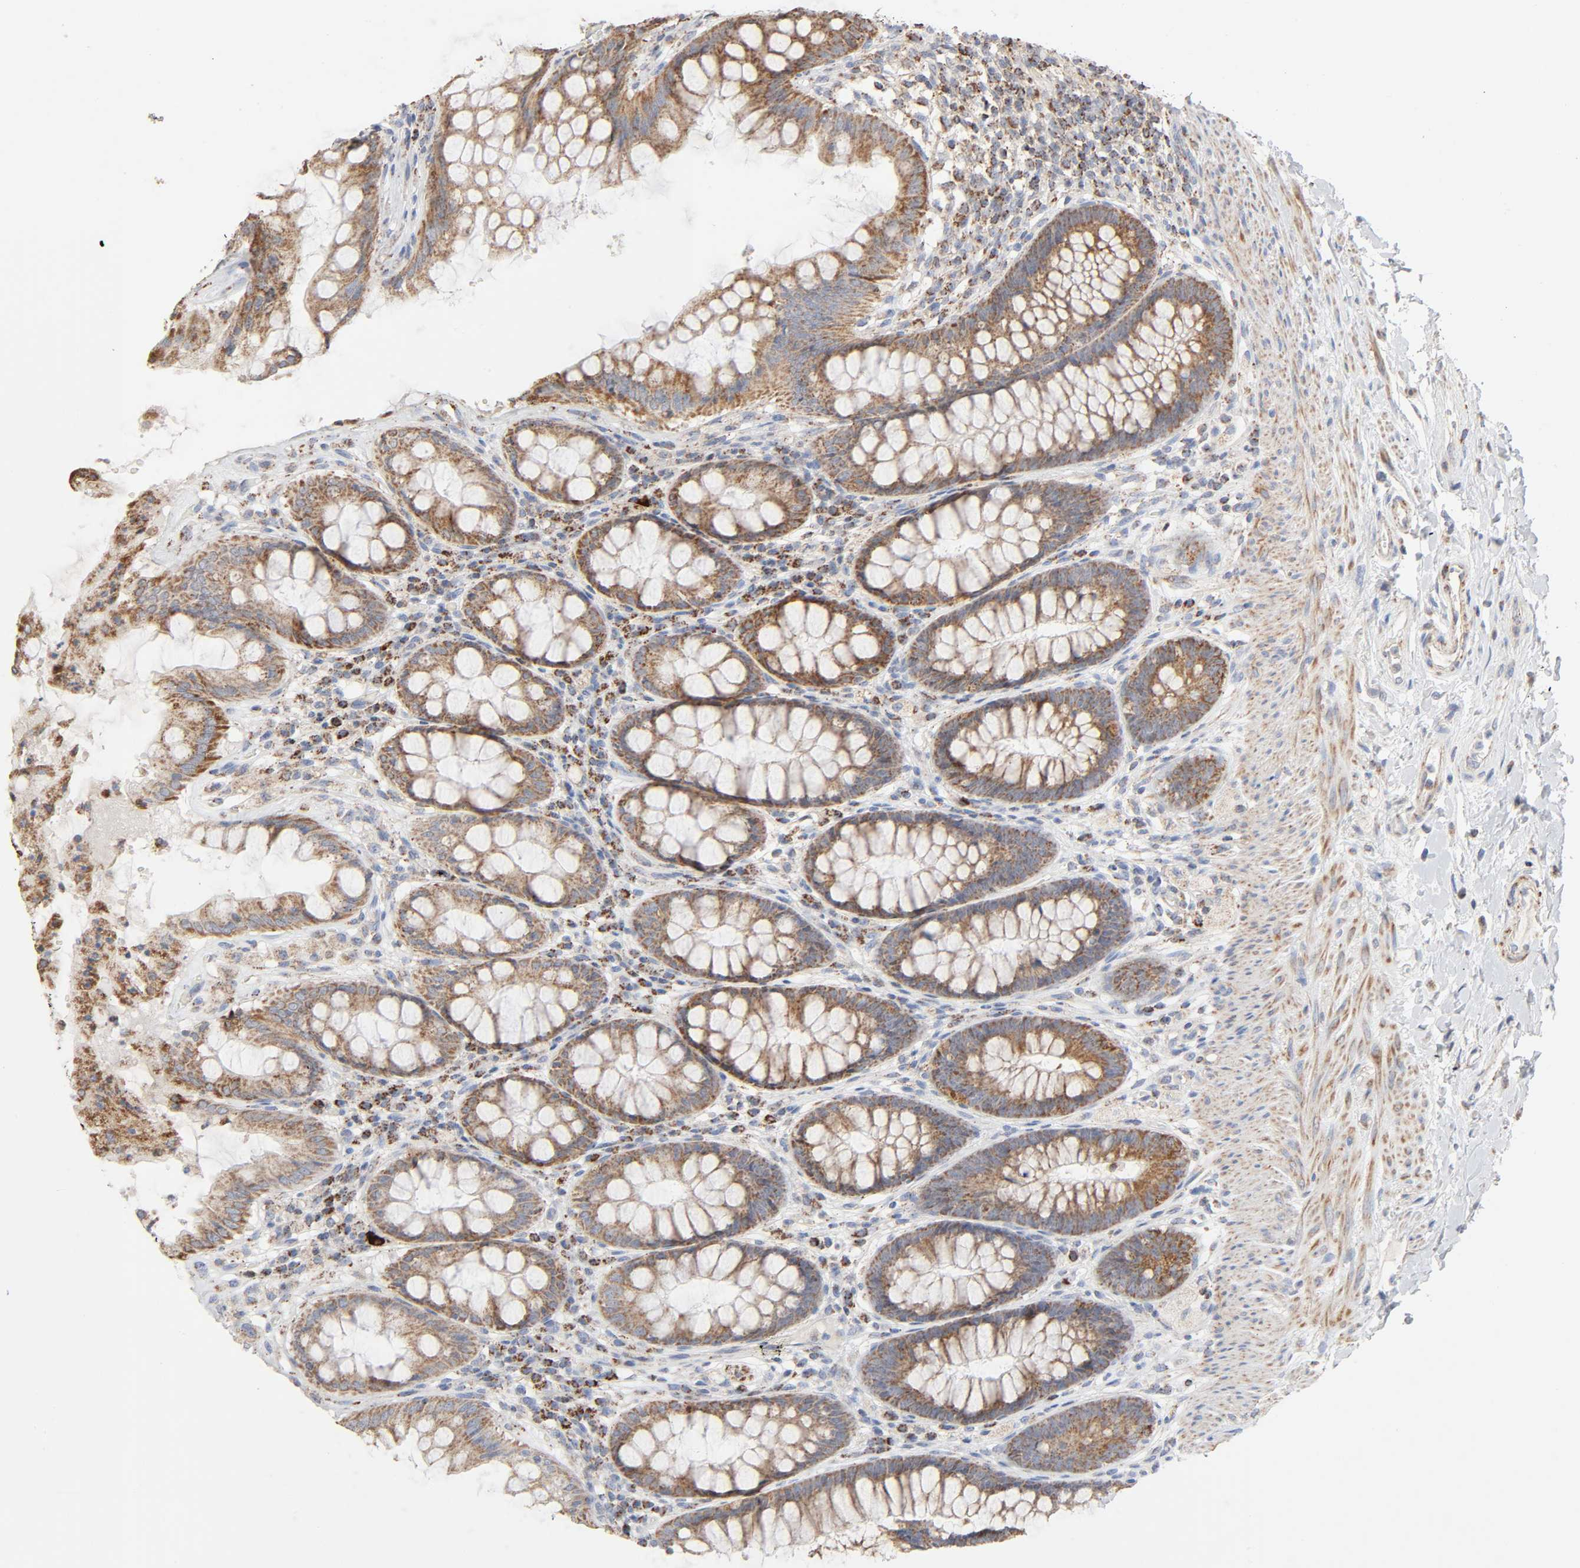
{"staining": {"intensity": "moderate", "quantity": ">75%", "location": "cytoplasmic/membranous"}, "tissue": "rectum", "cell_type": "Glandular cells", "image_type": "normal", "snomed": [{"axis": "morphology", "description": "Normal tissue, NOS"}, {"axis": "topography", "description": "Rectum"}], "caption": "Protein expression by IHC shows moderate cytoplasmic/membranous expression in approximately >75% of glandular cells in unremarkable rectum.", "gene": "SYT16", "patient": {"sex": "female", "age": 46}}